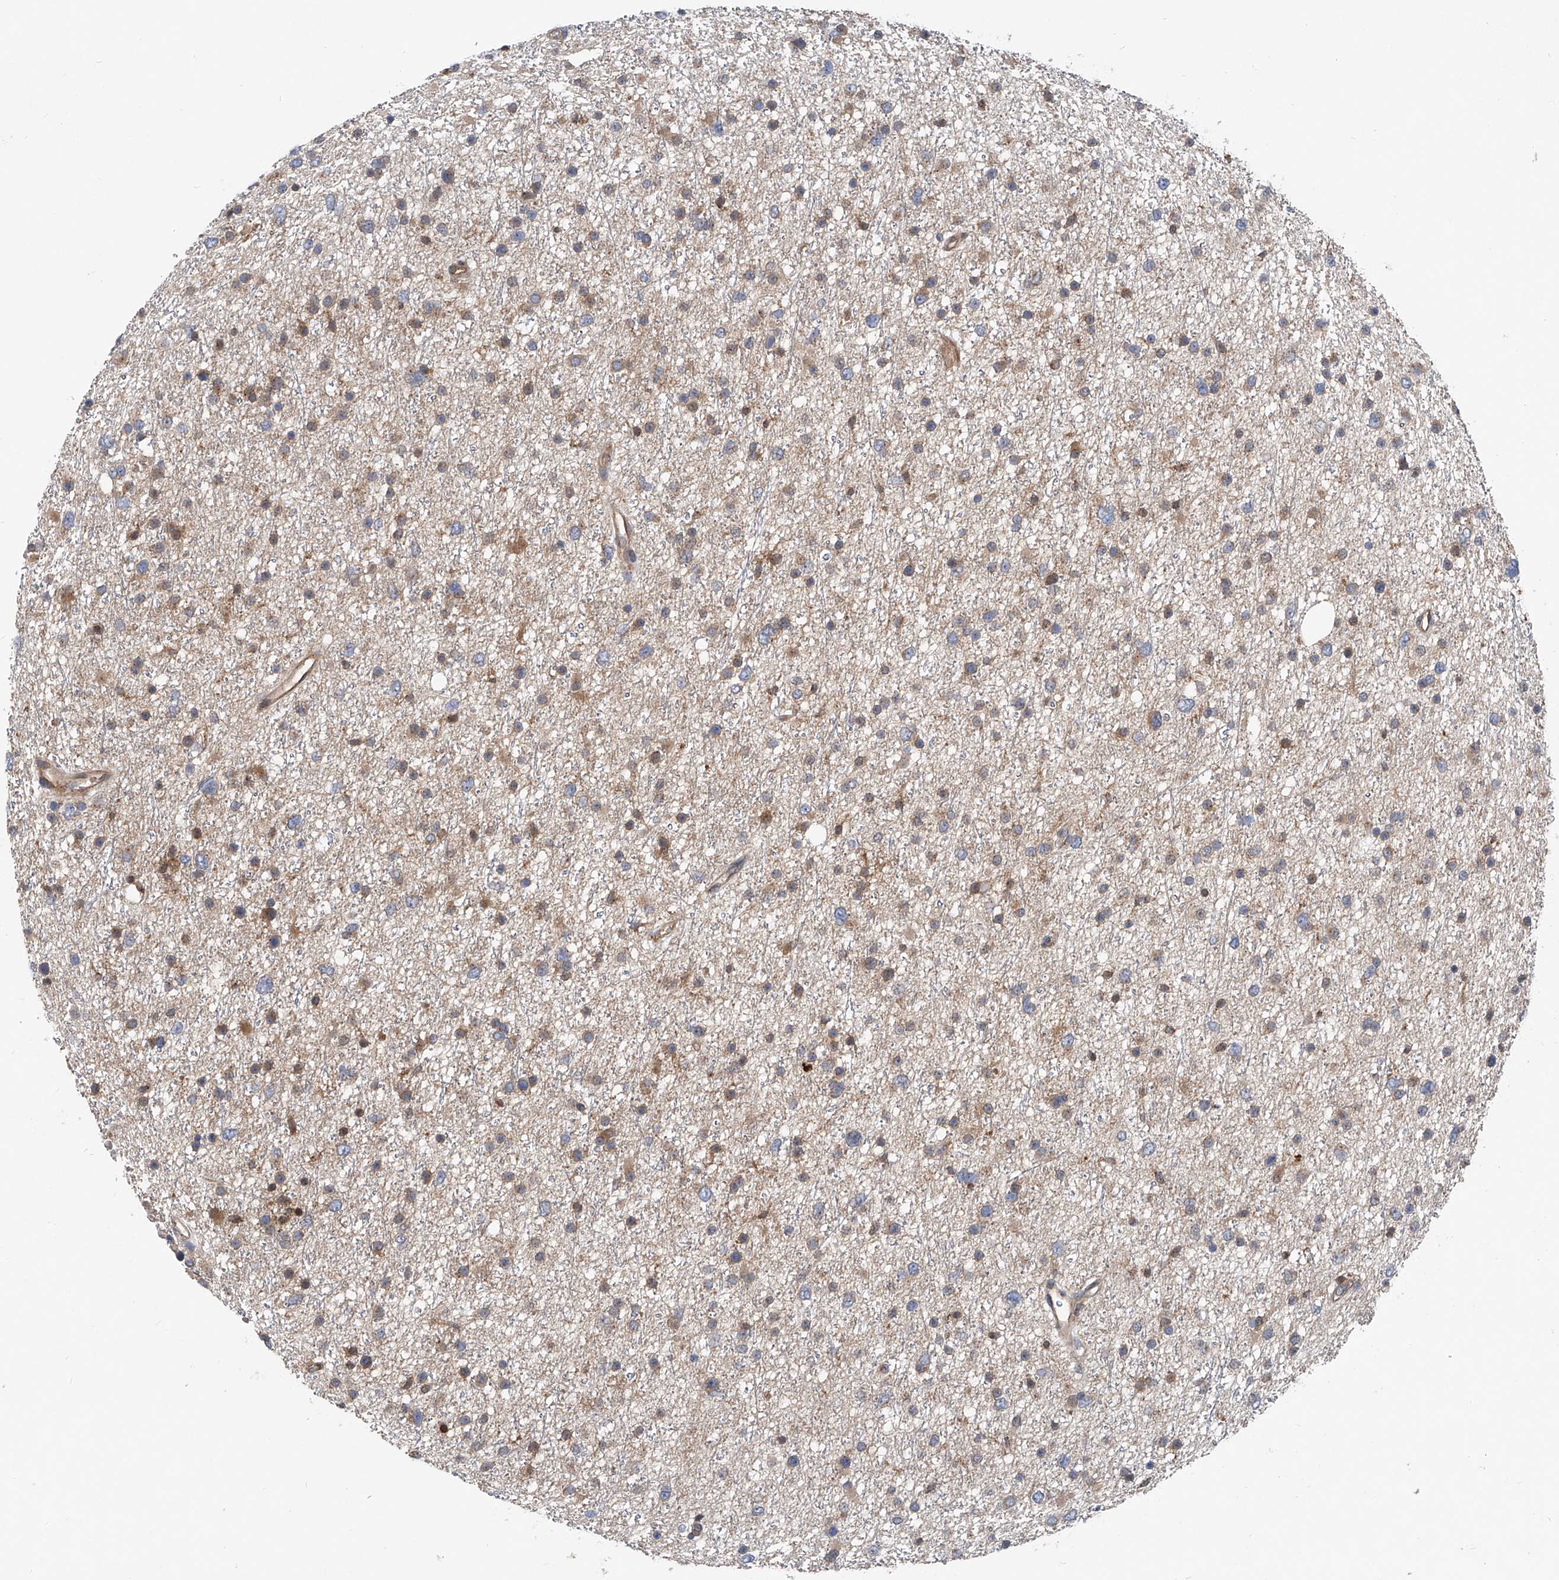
{"staining": {"intensity": "moderate", "quantity": "<25%", "location": "cytoplasmic/membranous"}, "tissue": "glioma", "cell_type": "Tumor cells", "image_type": "cancer", "snomed": [{"axis": "morphology", "description": "Glioma, malignant, Low grade"}, {"axis": "topography", "description": "Cerebral cortex"}], "caption": "A micrograph of glioma stained for a protein exhibits moderate cytoplasmic/membranous brown staining in tumor cells. The staining was performed using DAB, with brown indicating positive protein expression. Nuclei are stained blue with hematoxylin.", "gene": "TRIM38", "patient": {"sex": "female", "age": 39}}